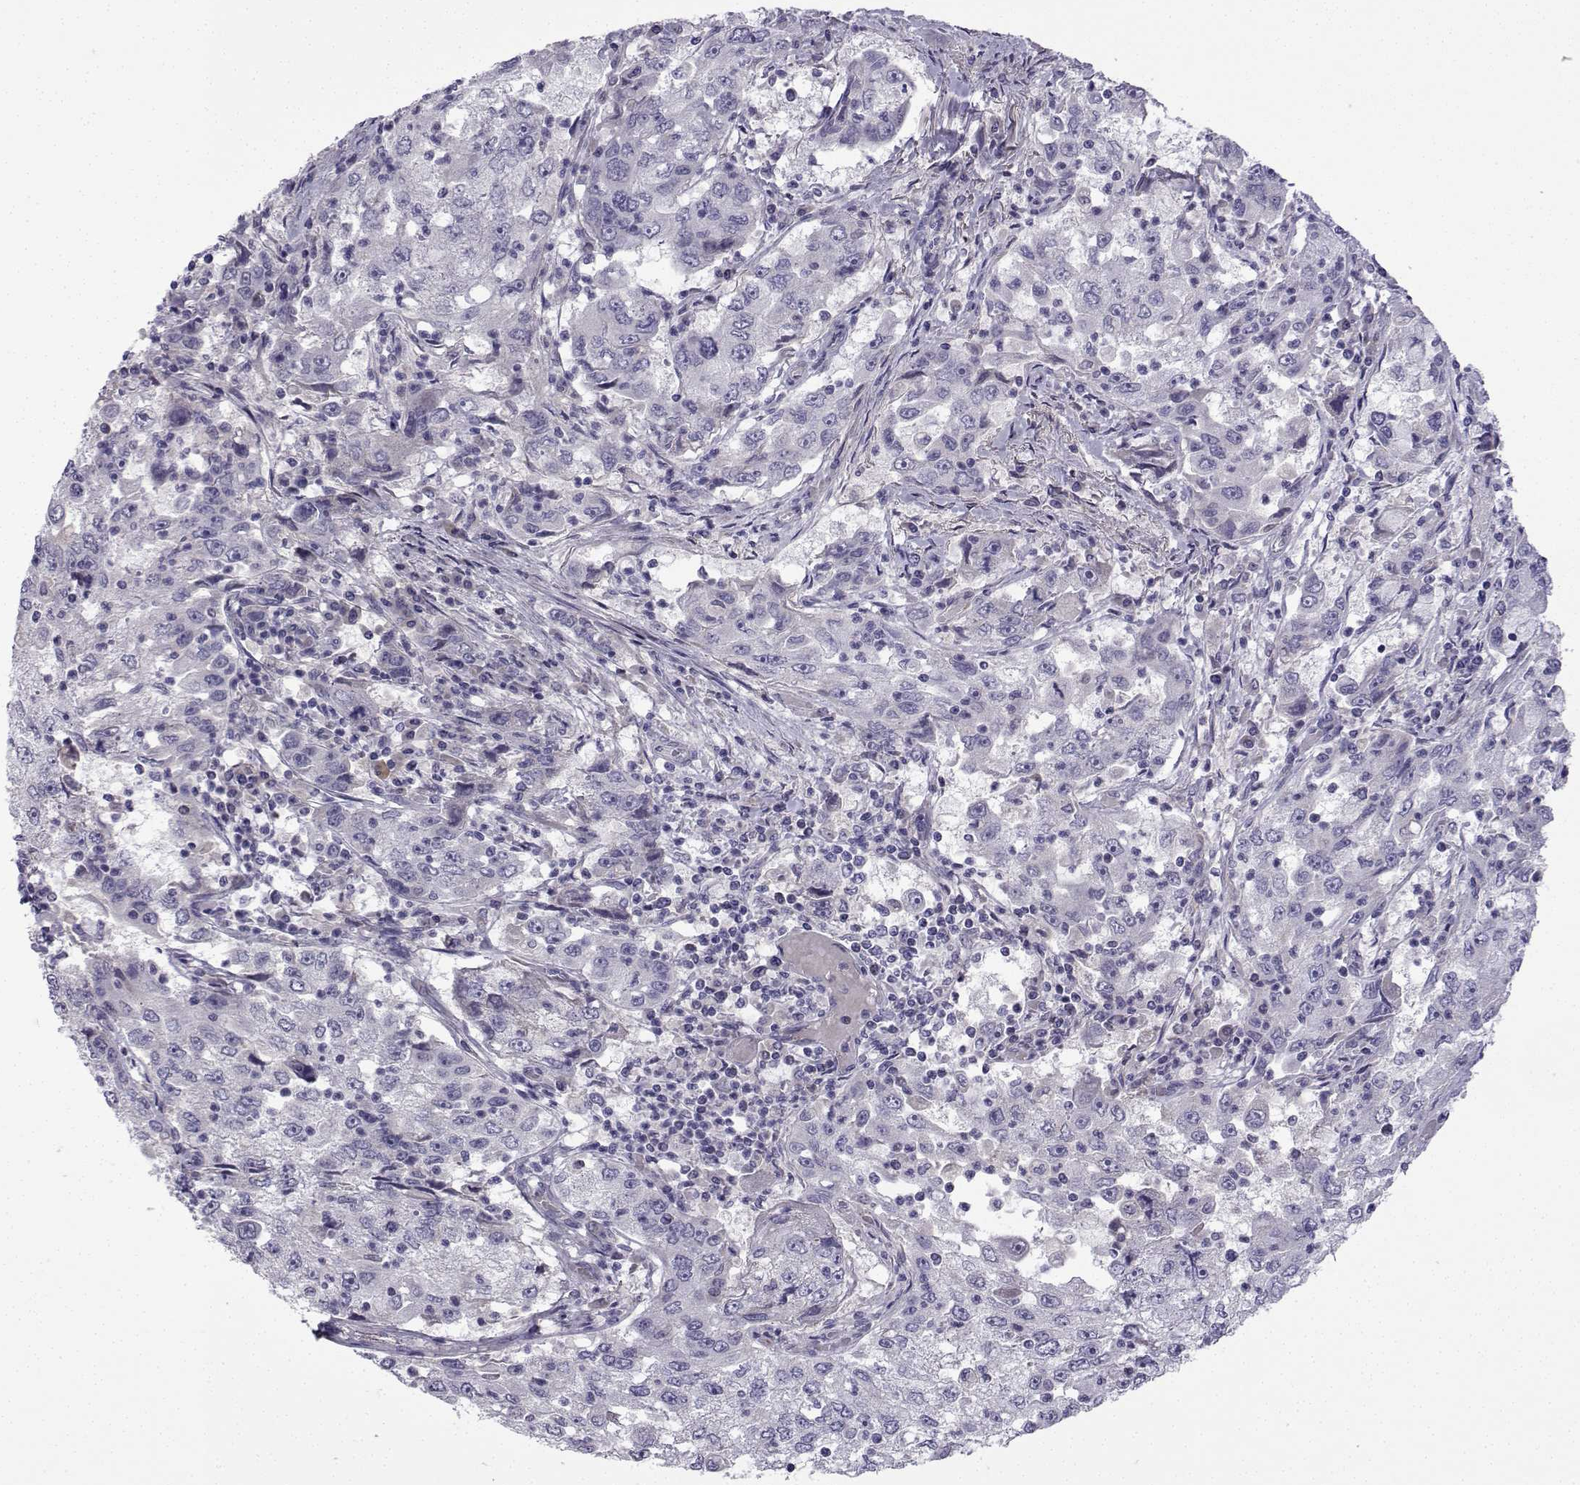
{"staining": {"intensity": "negative", "quantity": "none", "location": "none"}, "tissue": "cervical cancer", "cell_type": "Tumor cells", "image_type": "cancer", "snomed": [{"axis": "morphology", "description": "Squamous cell carcinoma, NOS"}, {"axis": "topography", "description": "Cervix"}], "caption": "This is a histopathology image of immunohistochemistry staining of cervical squamous cell carcinoma, which shows no positivity in tumor cells.", "gene": "SPACA7", "patient": {"sex": "female", "age": 36}}